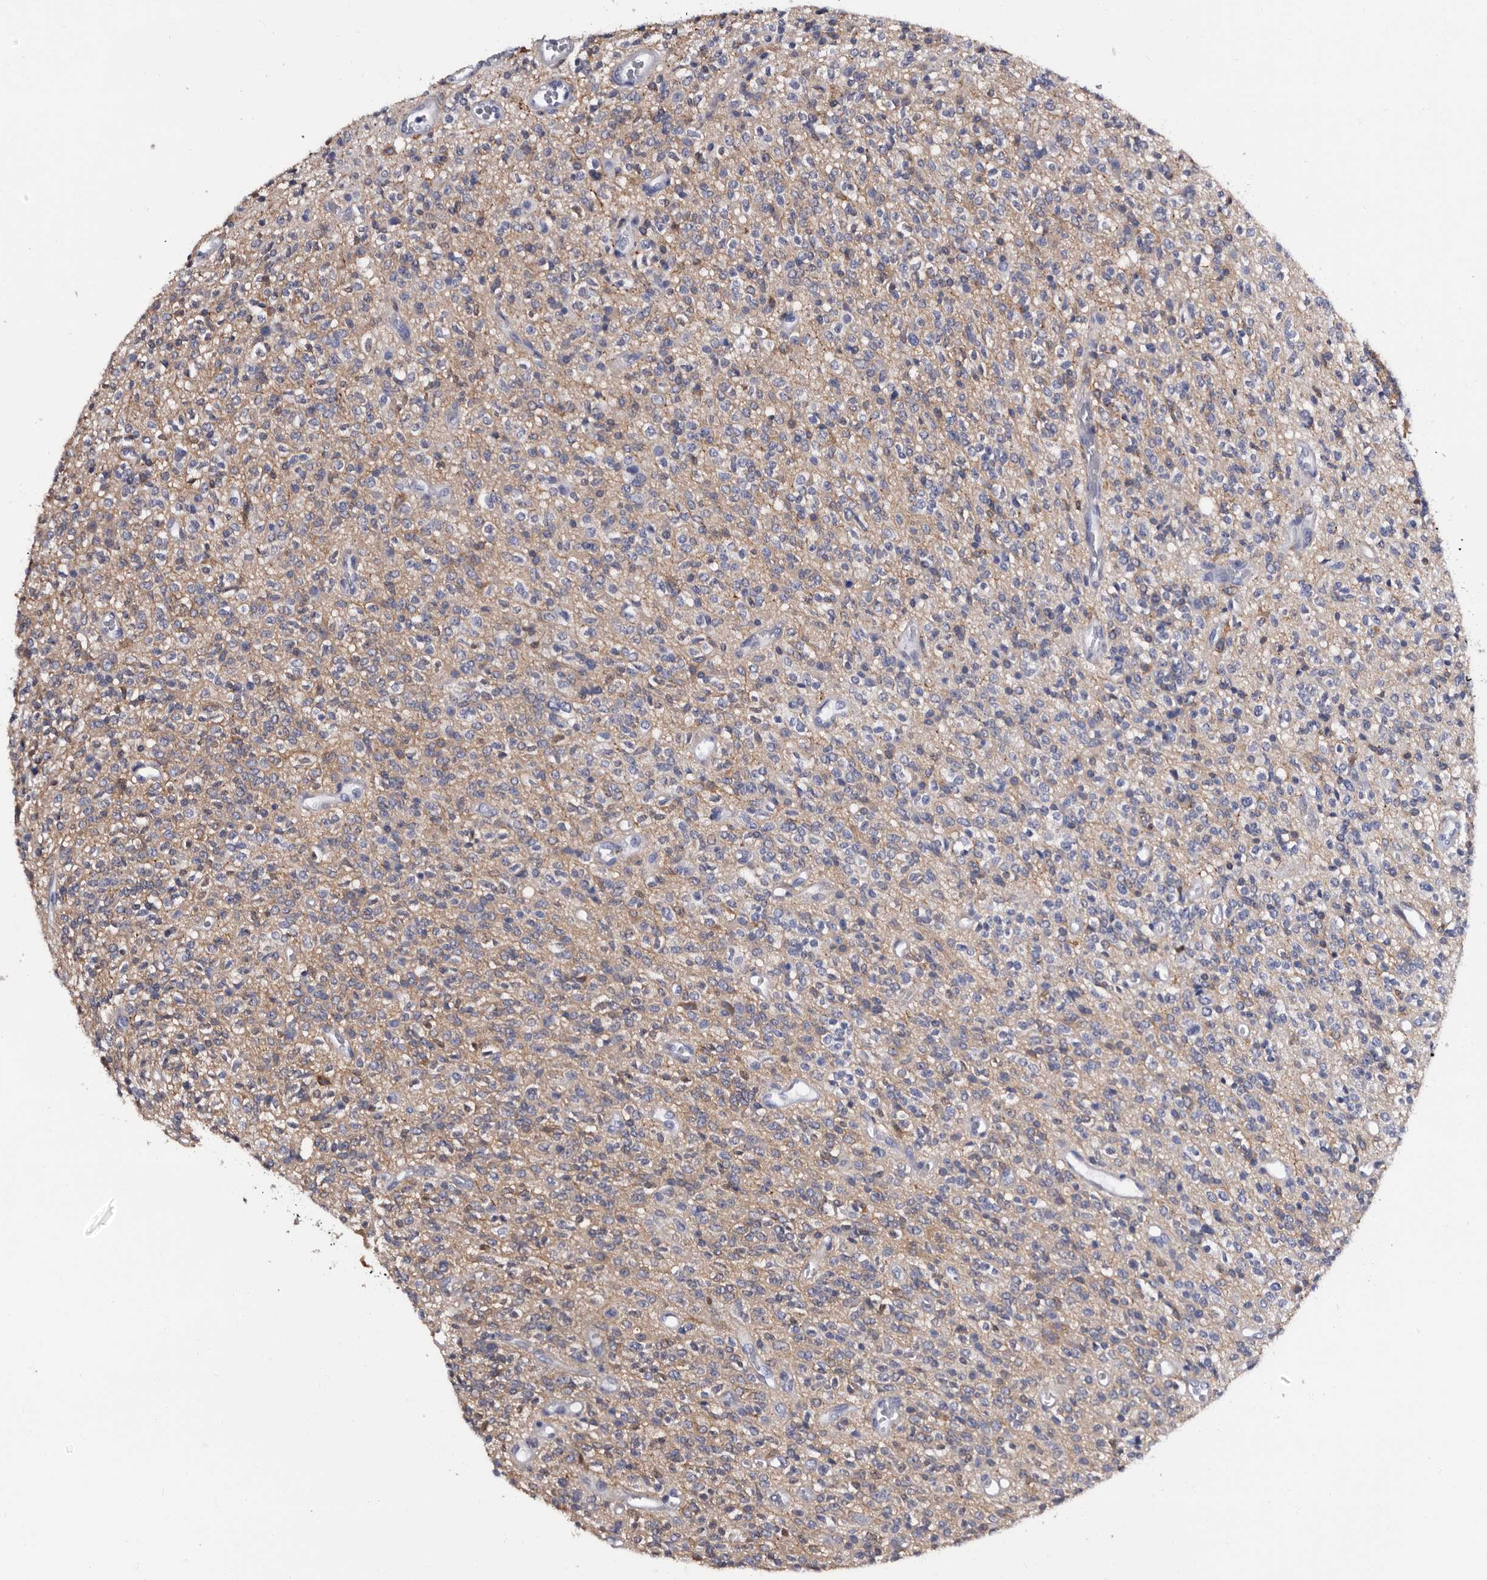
{"staining": {"intensity": "negative", "quantity": "none", "location": "none"}, "tissue": "glioma", "cell_type": "Tumor cells", "image_type": "cancer", "snomed": [{"axis": "morphology", "description": "Glioma, malignant, High grade"}, {"axis": "topography", "description": "Brain"}], "caption": "Protein analysis of glioma reveals no significant expression in tumor cells. (Brightfield microscopy of DAB immunohistochemistry (IHC) at high magnification).", "gene": "EPB41L3", "patient": {"sex": "male", "age": 34}}